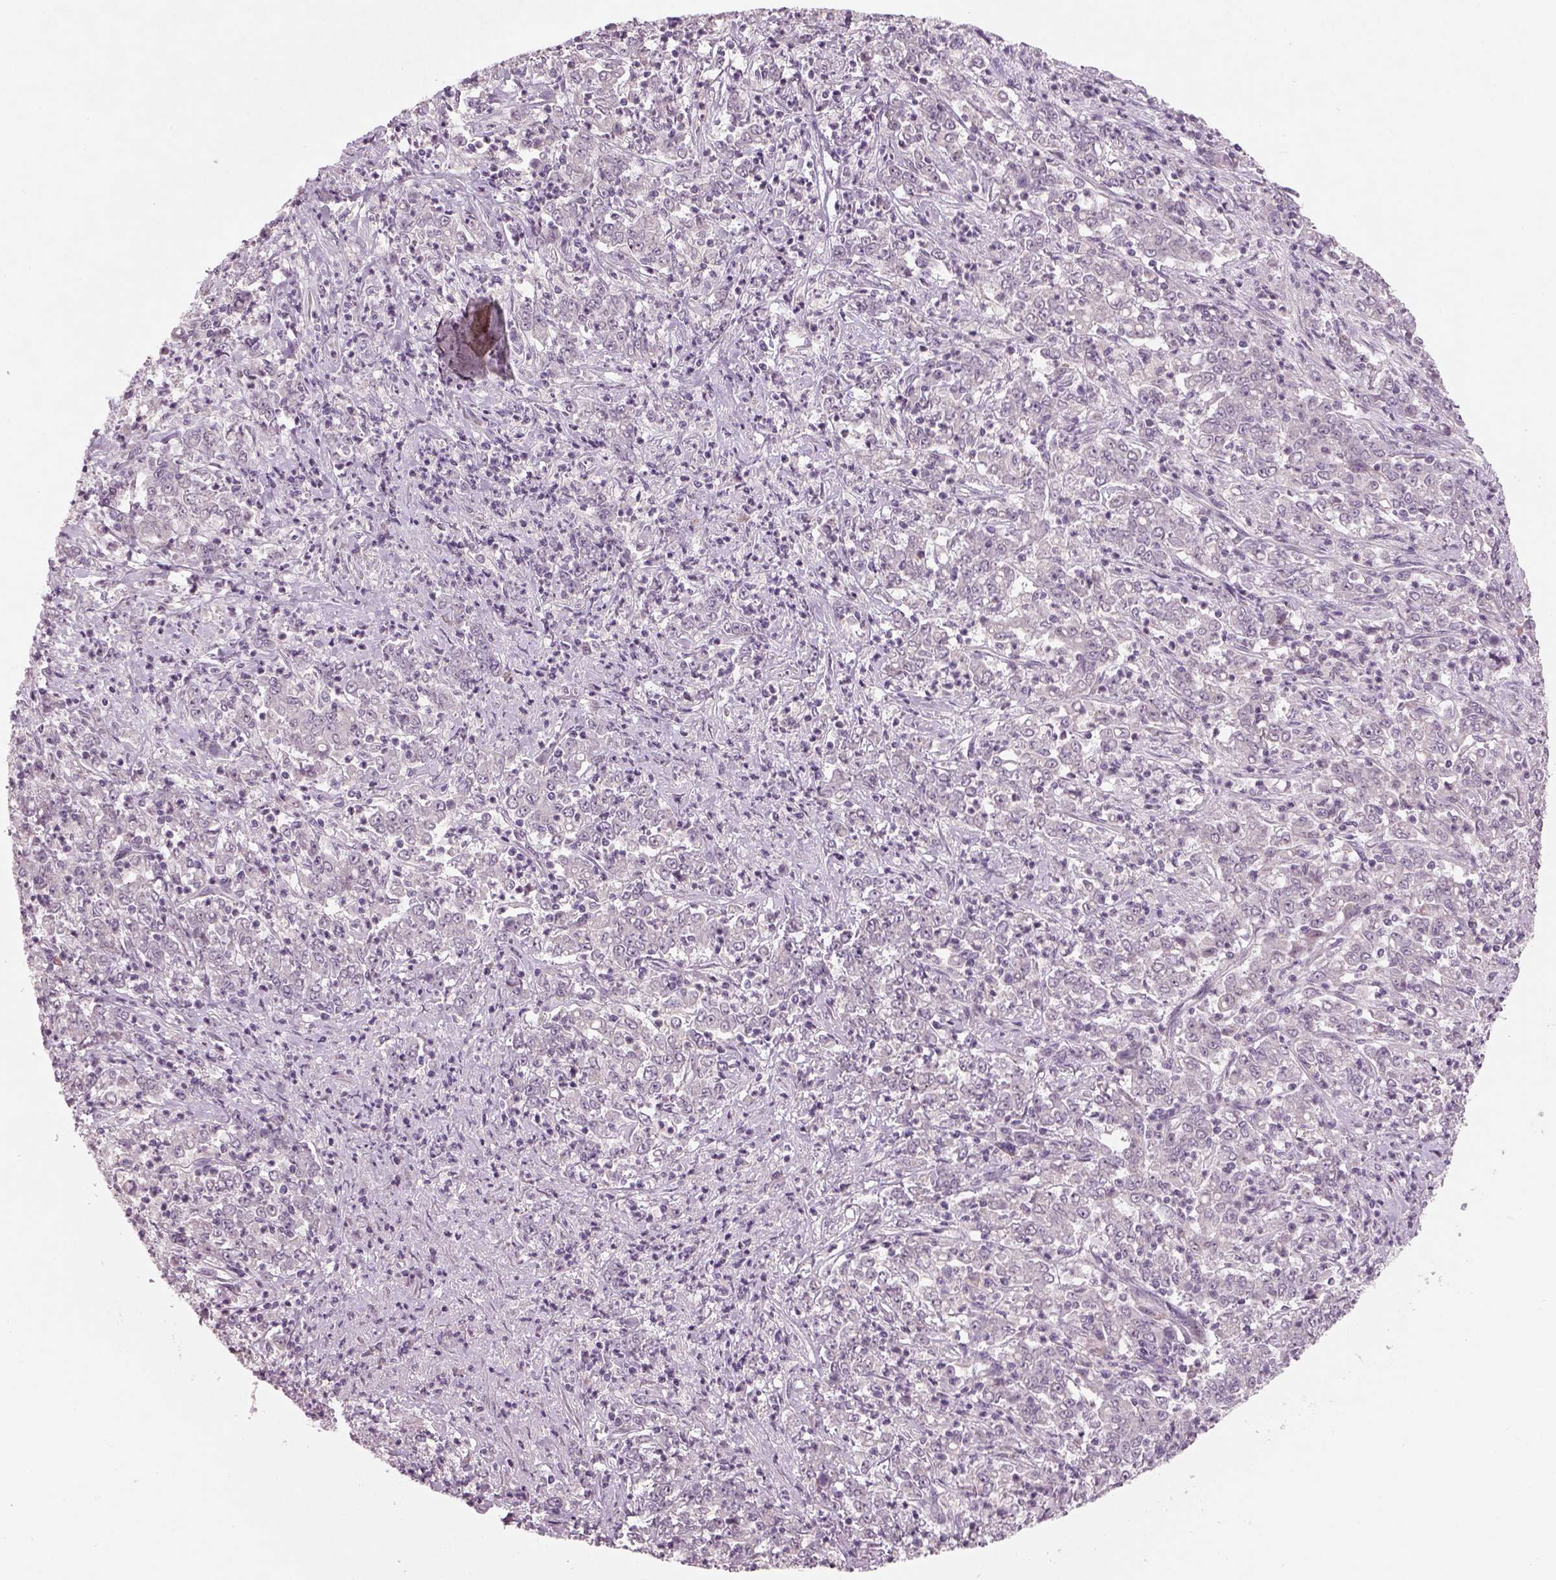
{"staining": {"intensity": "negative", "quantity": "none", "location": "none"}, "tissue": "stomach cancer", "cell_type": "Tumor cells", "image_type": "cancer", "snomed": [{"axis": "morphology", "description": "Adenocarcinoma, NOS"}, {"axis": "topography", "description": "Stomach, lower"}], "caption": "There is no significant staining in tumor cells of stomach cancer.", "gene": "PENK", "patient": {"sex": "female", "age": 71}}